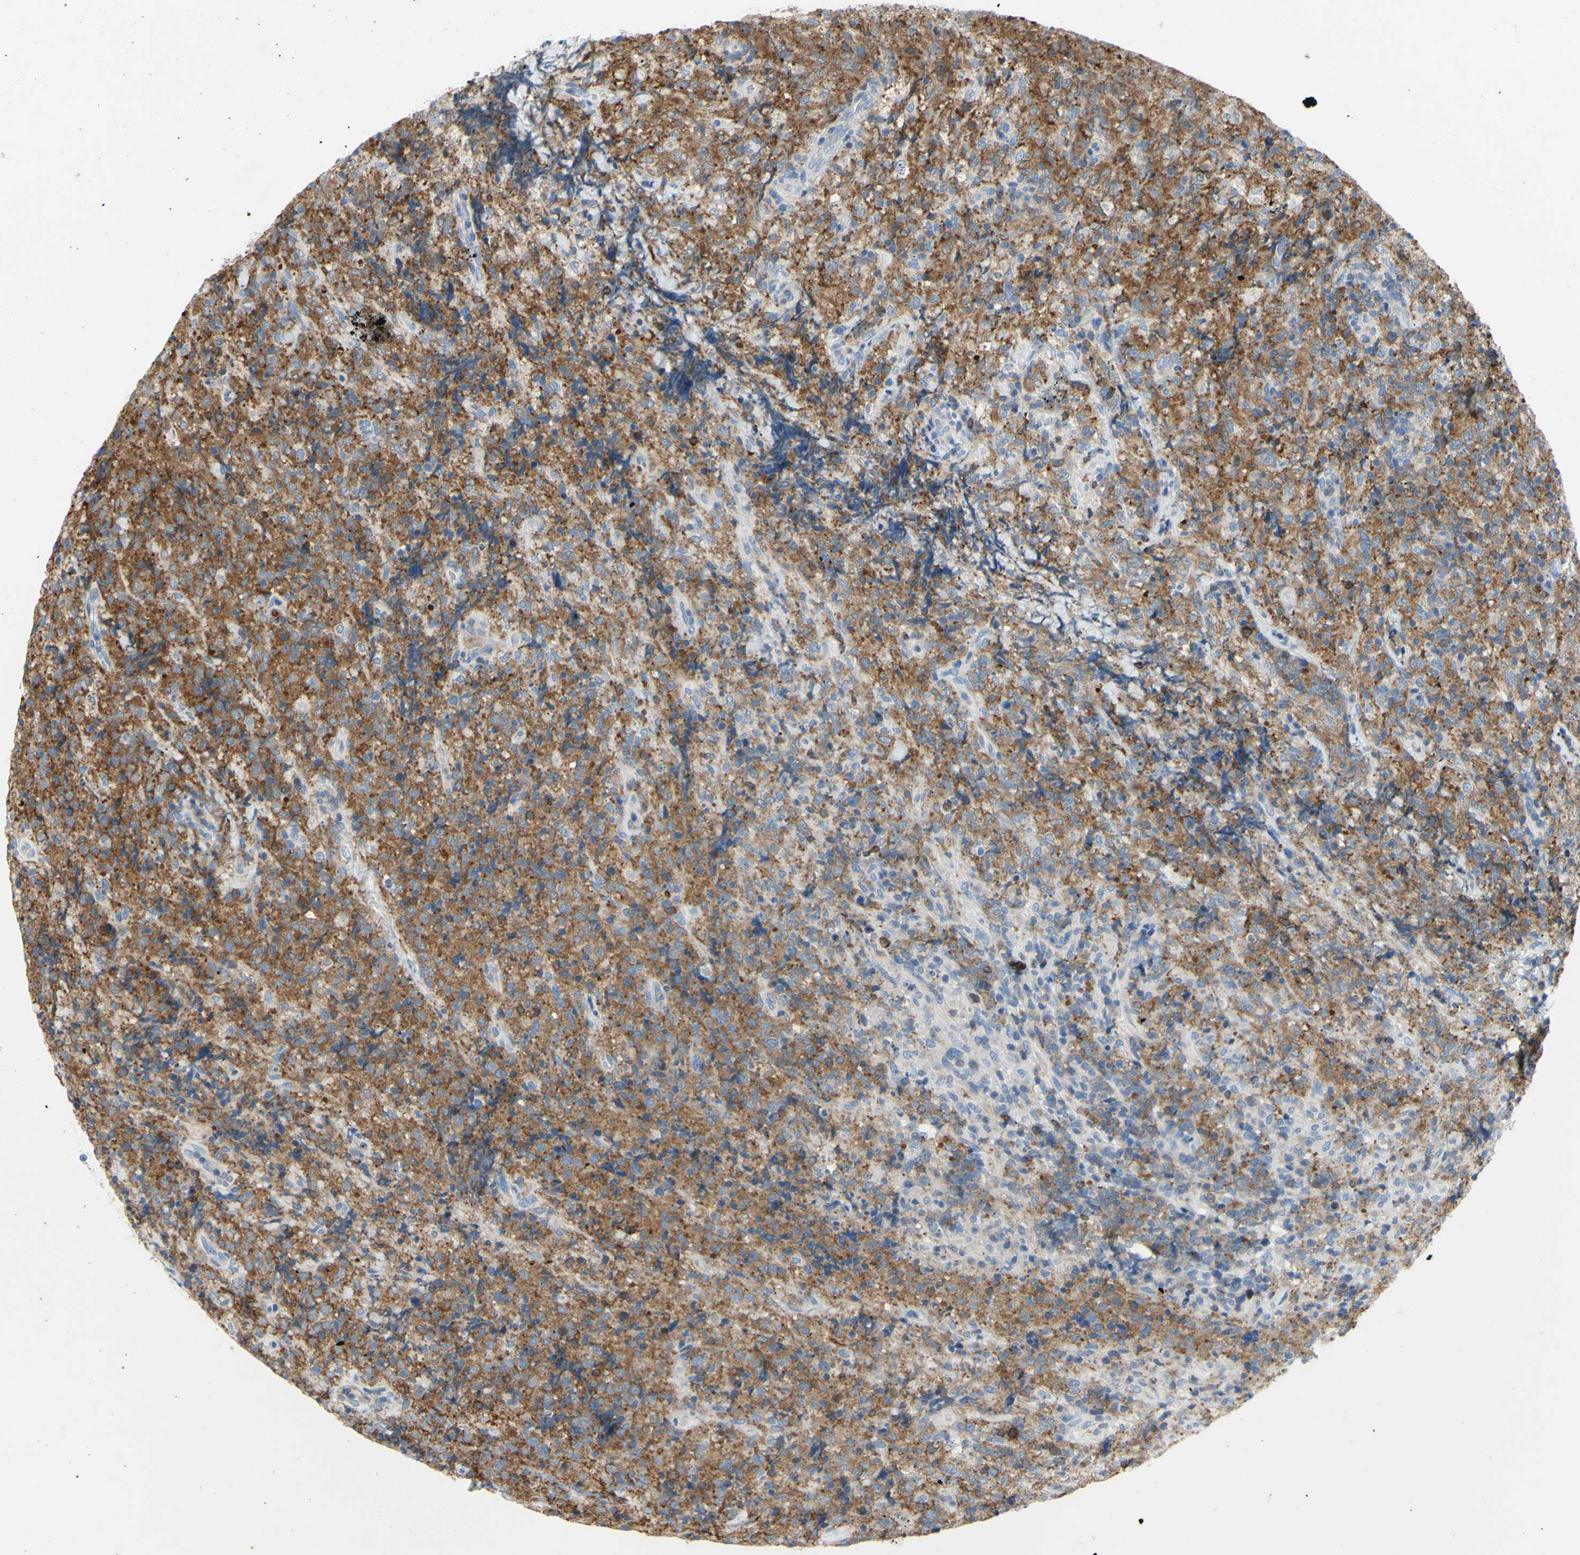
{"staining": {"intensity": "moderate", "quantity": "25%-75%", "location": "cytoplasmic/membranous"}, "tissue": "lymphoma", "cell_type": "Tumor cells", "image_type": "cancer", "snomed": [{"axis": "morphology", "description": "Malignant lymphoma, non-Hodgkin's type, High grade"}, {"axis": "topography", "description": "Tonsil"}], "caption": "Tumor cells demonstrate medium levels of moderate cytoplasmic/membranous positivity in about 25%-75% of cells in lymphoma.", "gene": "MUC1", "patient": {"sex": "female", "age": 36}}